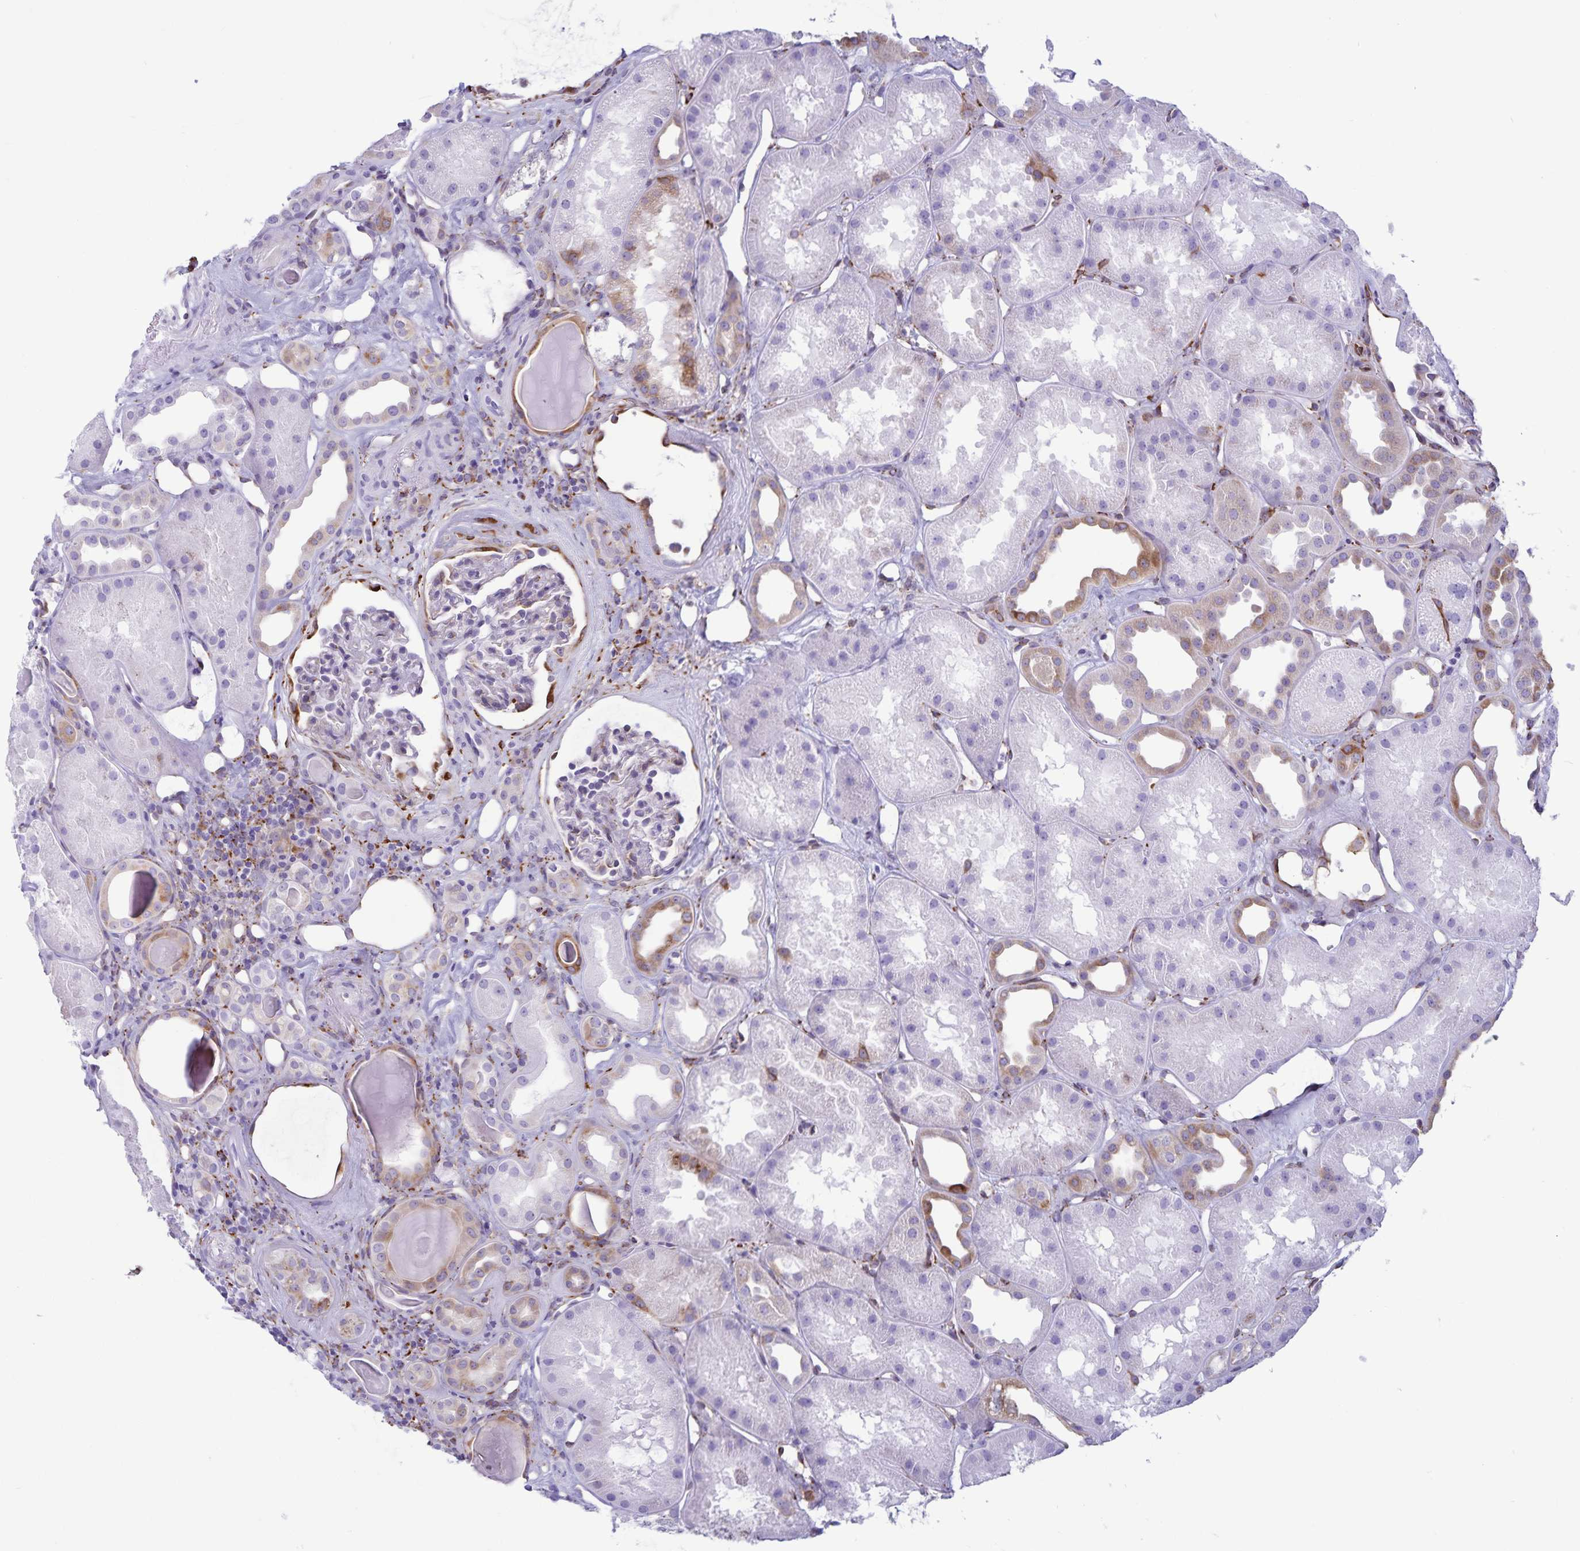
{"staining": {"intensity": "negative", "quantity": "none", "location": "none"}, "tissue": "kidney", "cell_type": "Cells in glomeruli", "image_type": "normal", "snomed": [{"axis": "morphology", "description": "Normal tissue, NOS"}, {"axis": "topography", "description": "Kidney"}], "caption": "IHC image of unremarkable kidney: human kidney stained with DAB shows no significant protein positivity in cells in glomeruli. (Brightfield microscopy of DAB (3,3'-diaminobenzidine) IHC at high magnification).", "gene": "RCN1", "patient": {"sex": "male", "age": 61}}